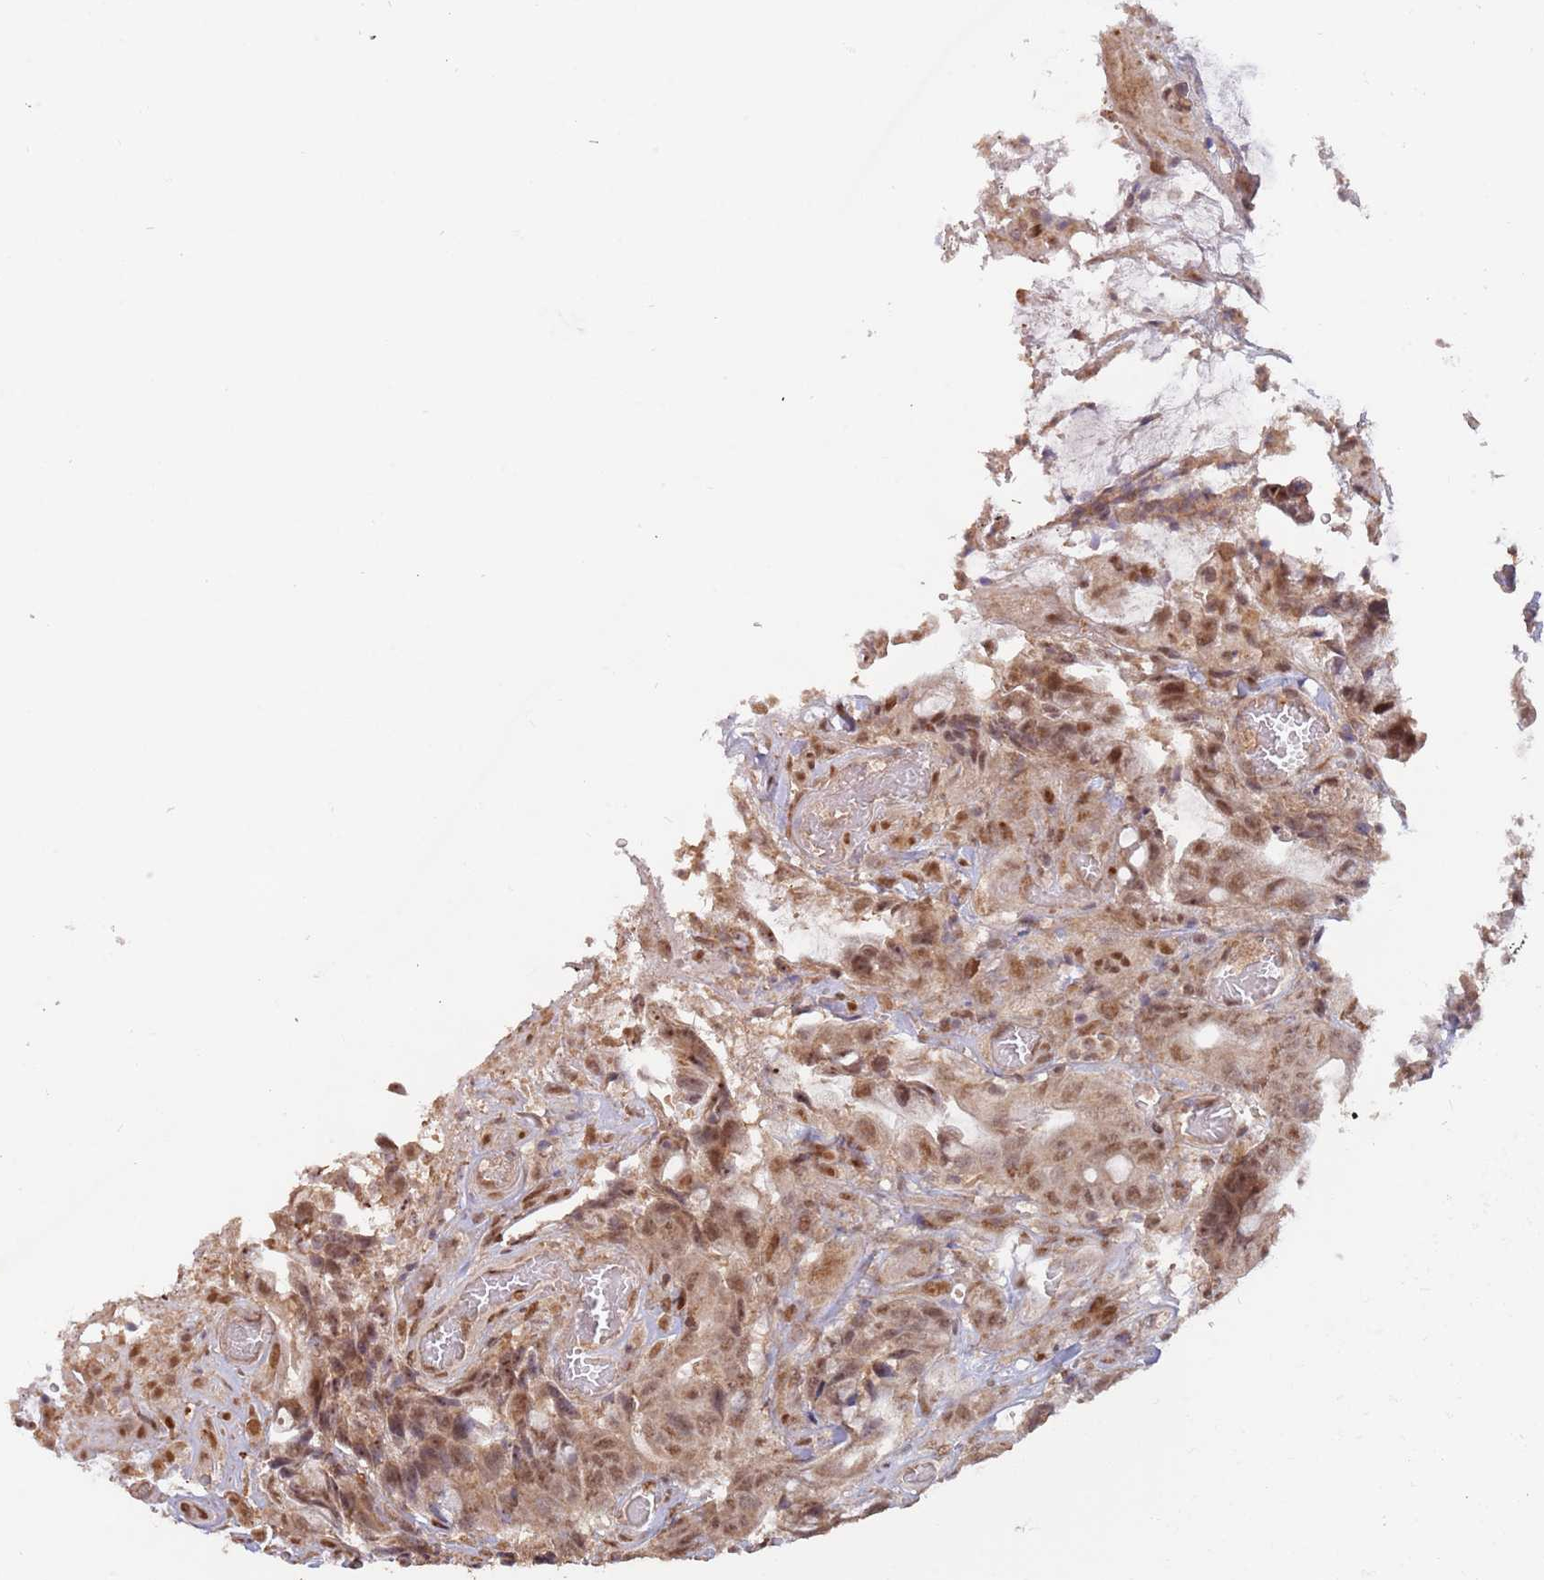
{"staining": {"intensity": "moderate", "quantity": ">75%", "location": "nuclear"}, "tissue": "colorectal cancer", "cell_type": "Tumor cells", "image_type": "cancer", "snomed": [{"axis": "morphology", "description": "Adenocarcinoma, NOS"}, {"axis": "topography", "description": "Colon"}], "caption": "DAB (3,3'-diaminobenzidine) immunohistochemical staining of adenocarcinoma (colorectal) shows moderate nuclear protein expression in approximately >75% of tumor cells.", "gene": "RFXANK", "patient": {"sex": "female", "age": 82}}